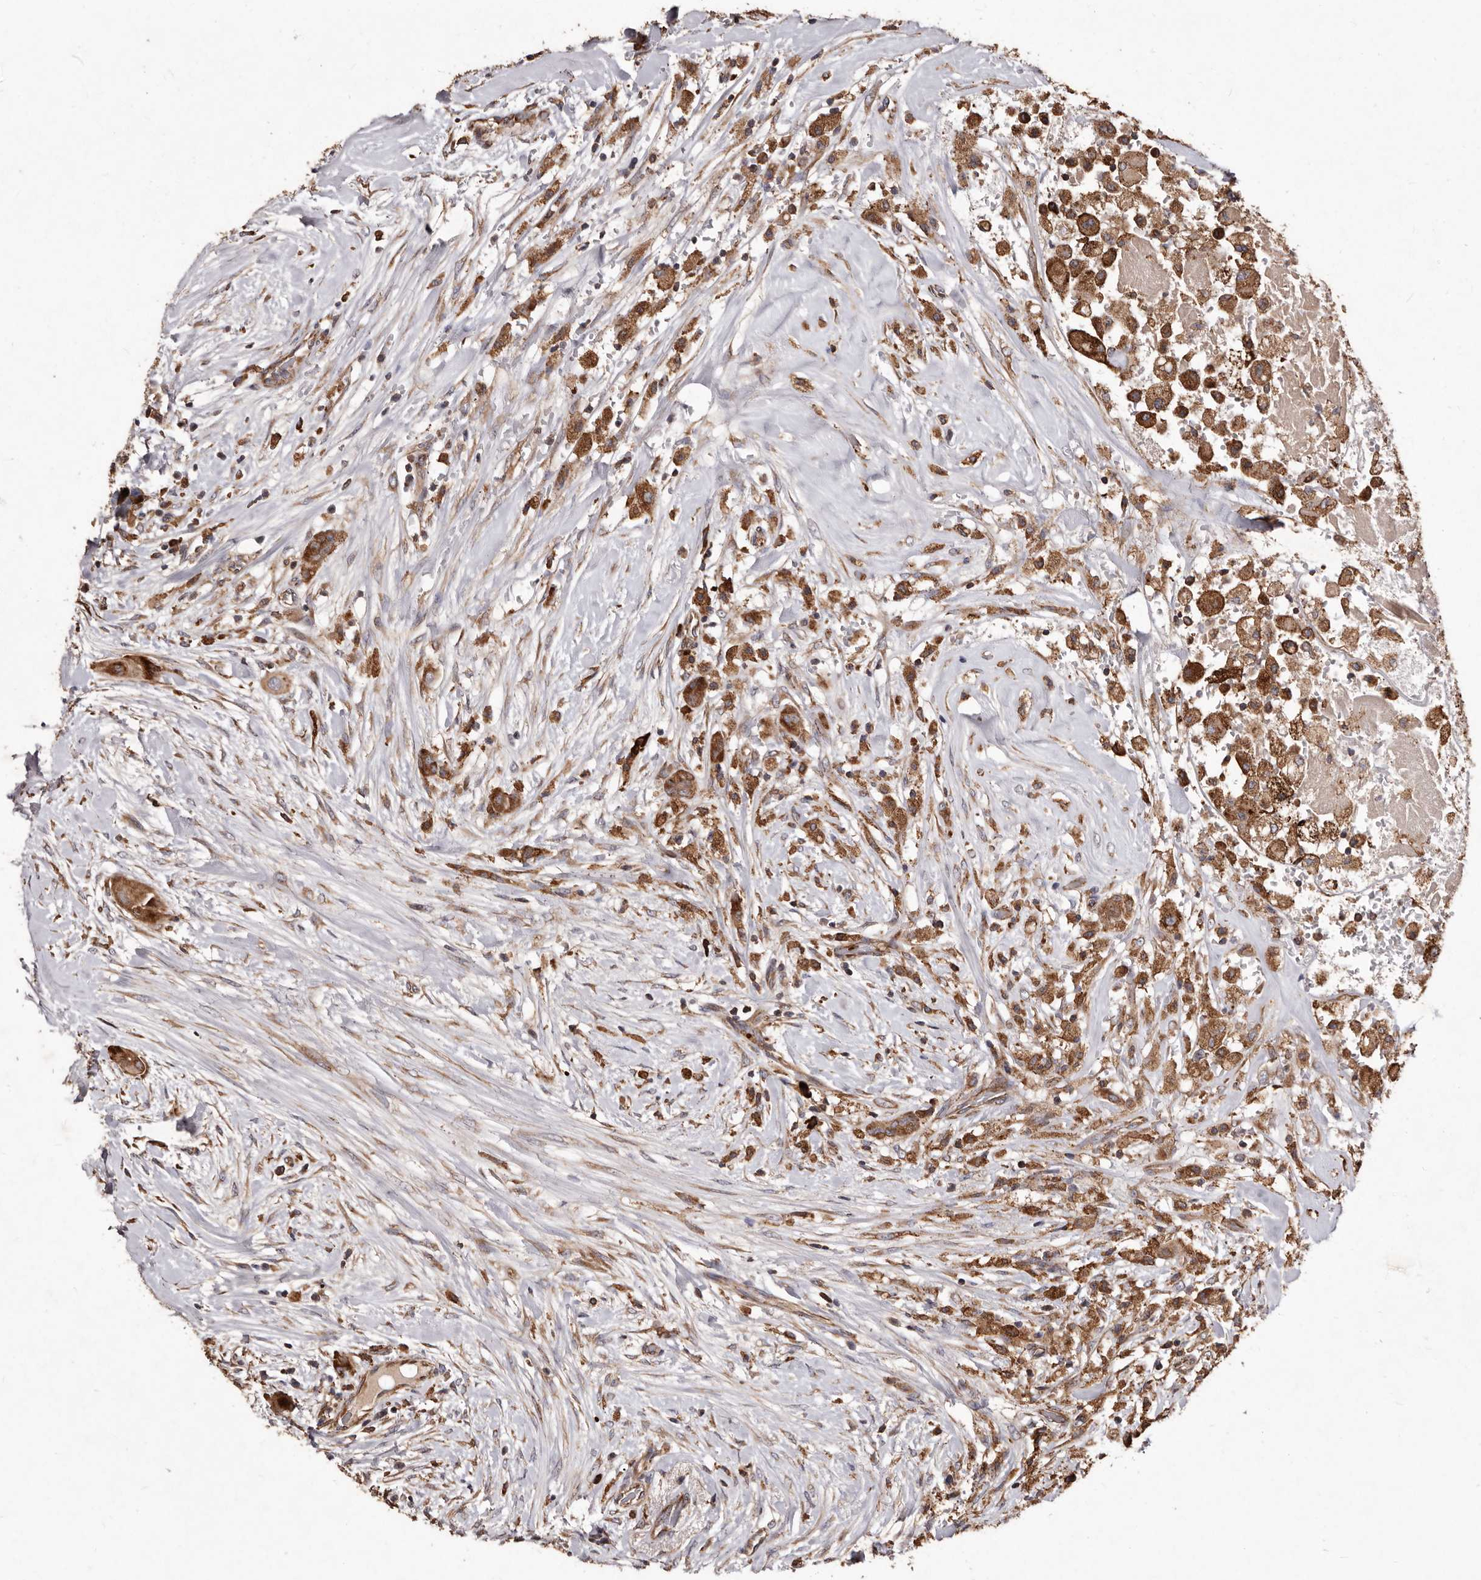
{"staining": {"intensity": "moderate", "quantity": ">75%", "location": "cytoplasmic/membranous"}, "tissue": "thyroid cancer", "cell_type": "Tumor cells", "image_type": "cancer", "snomed": [{"axis": "morphology", "description": "Papillary adenocarcinoma, NOS"}, {"axis": "topography", "description": "Thyroid gland"}], "caption": "The histopathology image shows immunohistochemical staining of thyroid cancer. There is moderate cytoplasmic/membranous staining is identified in about >75% of tumor cells.", "gene": "STEAP2", "patient": {"sex": "female", "age": 59}}